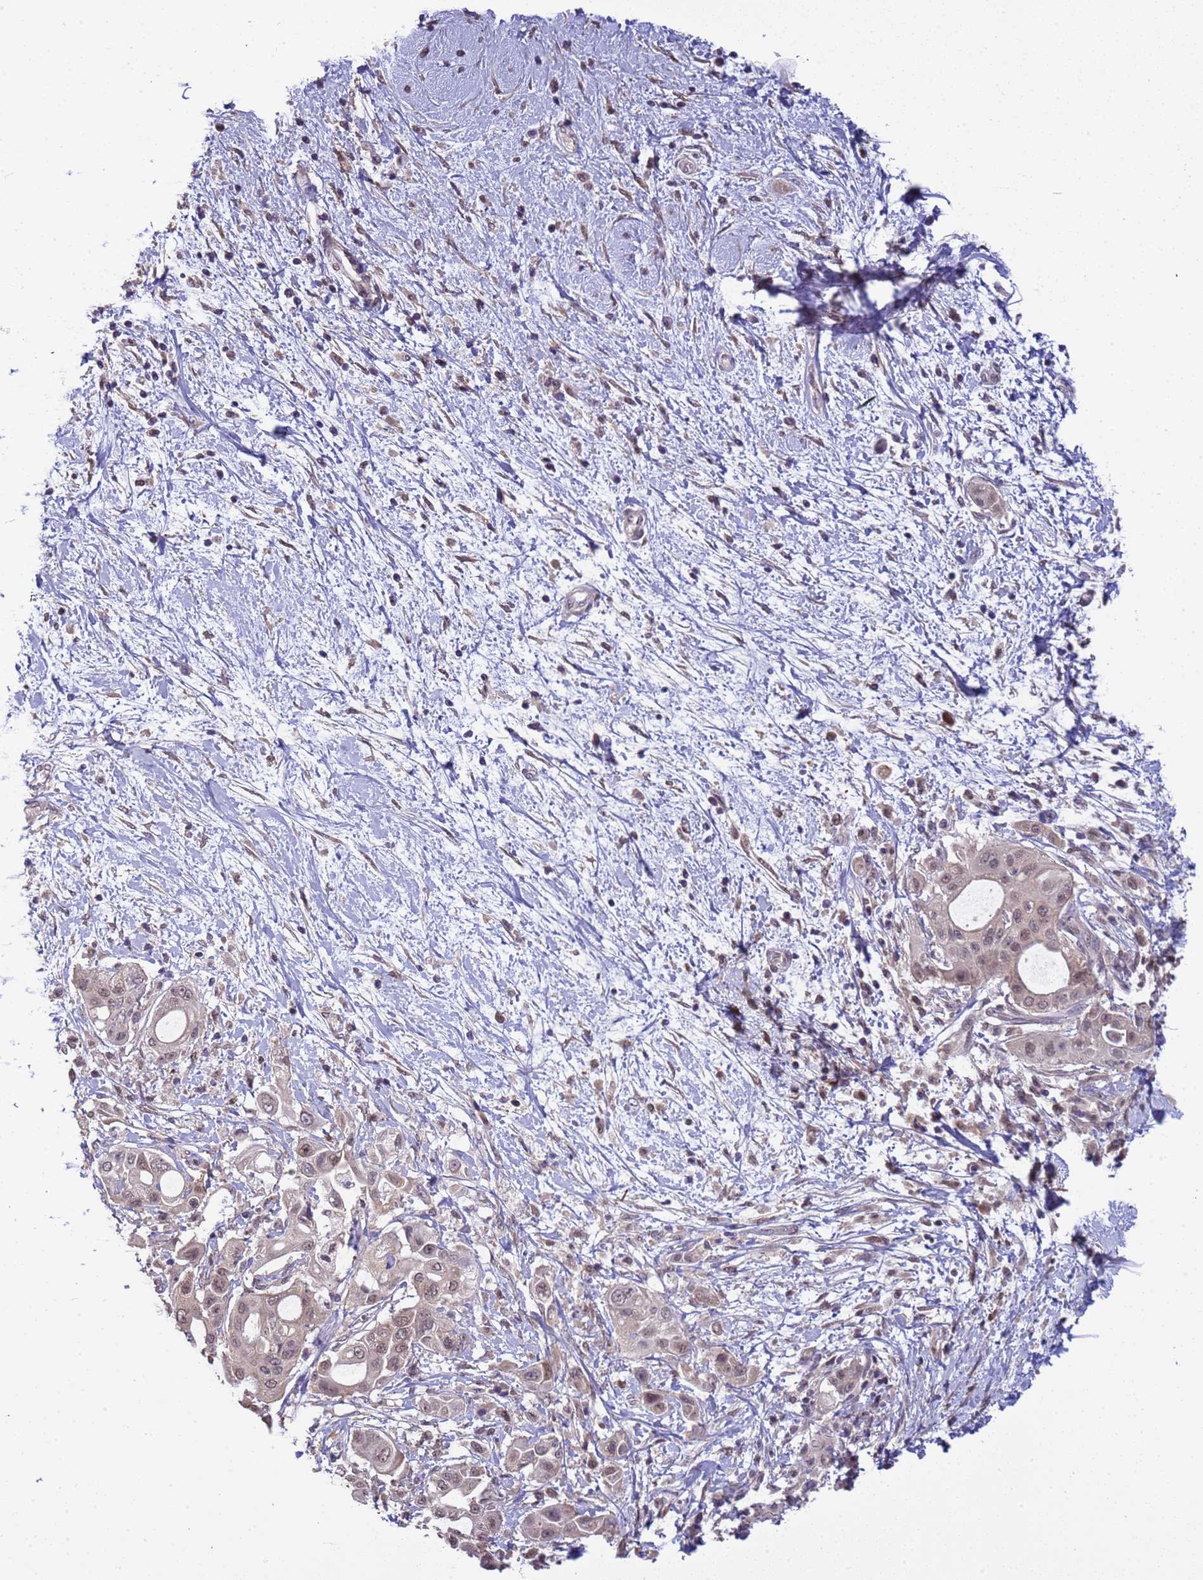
{"staining": {"intensity": "weak", "quantity": ">75%", "location": "nuclear"}, "tissue": "pancreatic cancer", "cell_type": "Tumor cells", "image_type": "cancer", "snomed": [{"axis": "morphology", "description": "Adenocarcinoma, NOS"}, {"axis": "topography", "description": "Pancreas"}], "caption": "This photomicrograph reveals immunohistochemistry (IHC) staining of human pancreatic cancer, with low weak nuclear staining in about >75% of tumor cells.", "gene": "ZBTB5", "patient": {"sex": "male", "age": 68}}